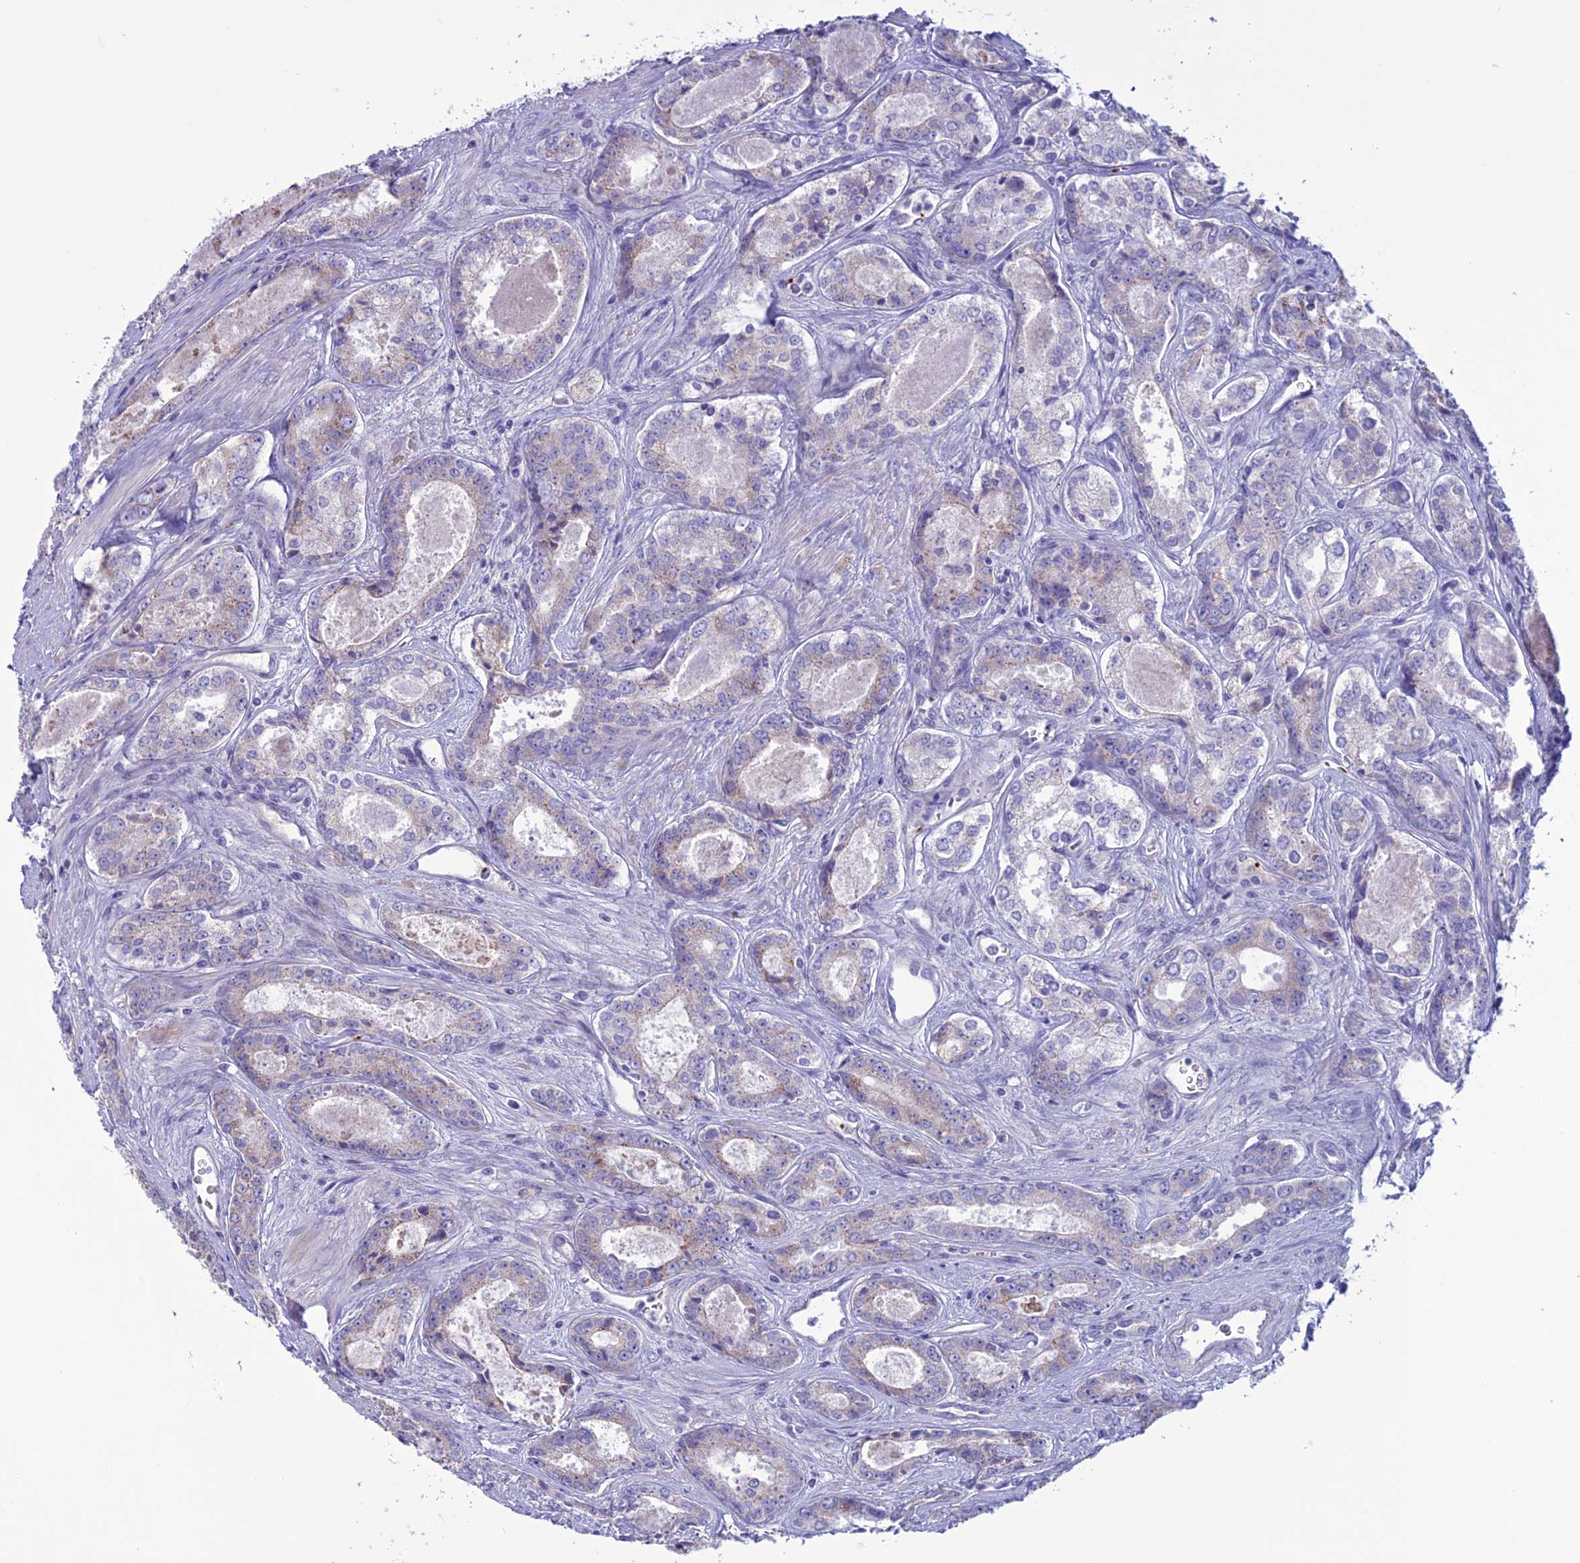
{"staining": {"intensity": "weak", "quantity": "<25%", "location": "cytoplasmic/membranous"}, "tissue": "prostate cancer", "cell_type": "Tumor cells", "image_type": "cancer", "snomed": [{"axis": "morphology", "description": "Adenocarcinoma, Low grade"}, {"axis": "topography", "description": "Prostate"}], "caption": "Protein analysis of prostate adenocarcinoma (low-grade) reveals no significant staining in tumor cells. (DAB IHC with hematoxylin counter stain).", "gene": "C21orf140", "patient": {"sex": "male", "age": 68}}